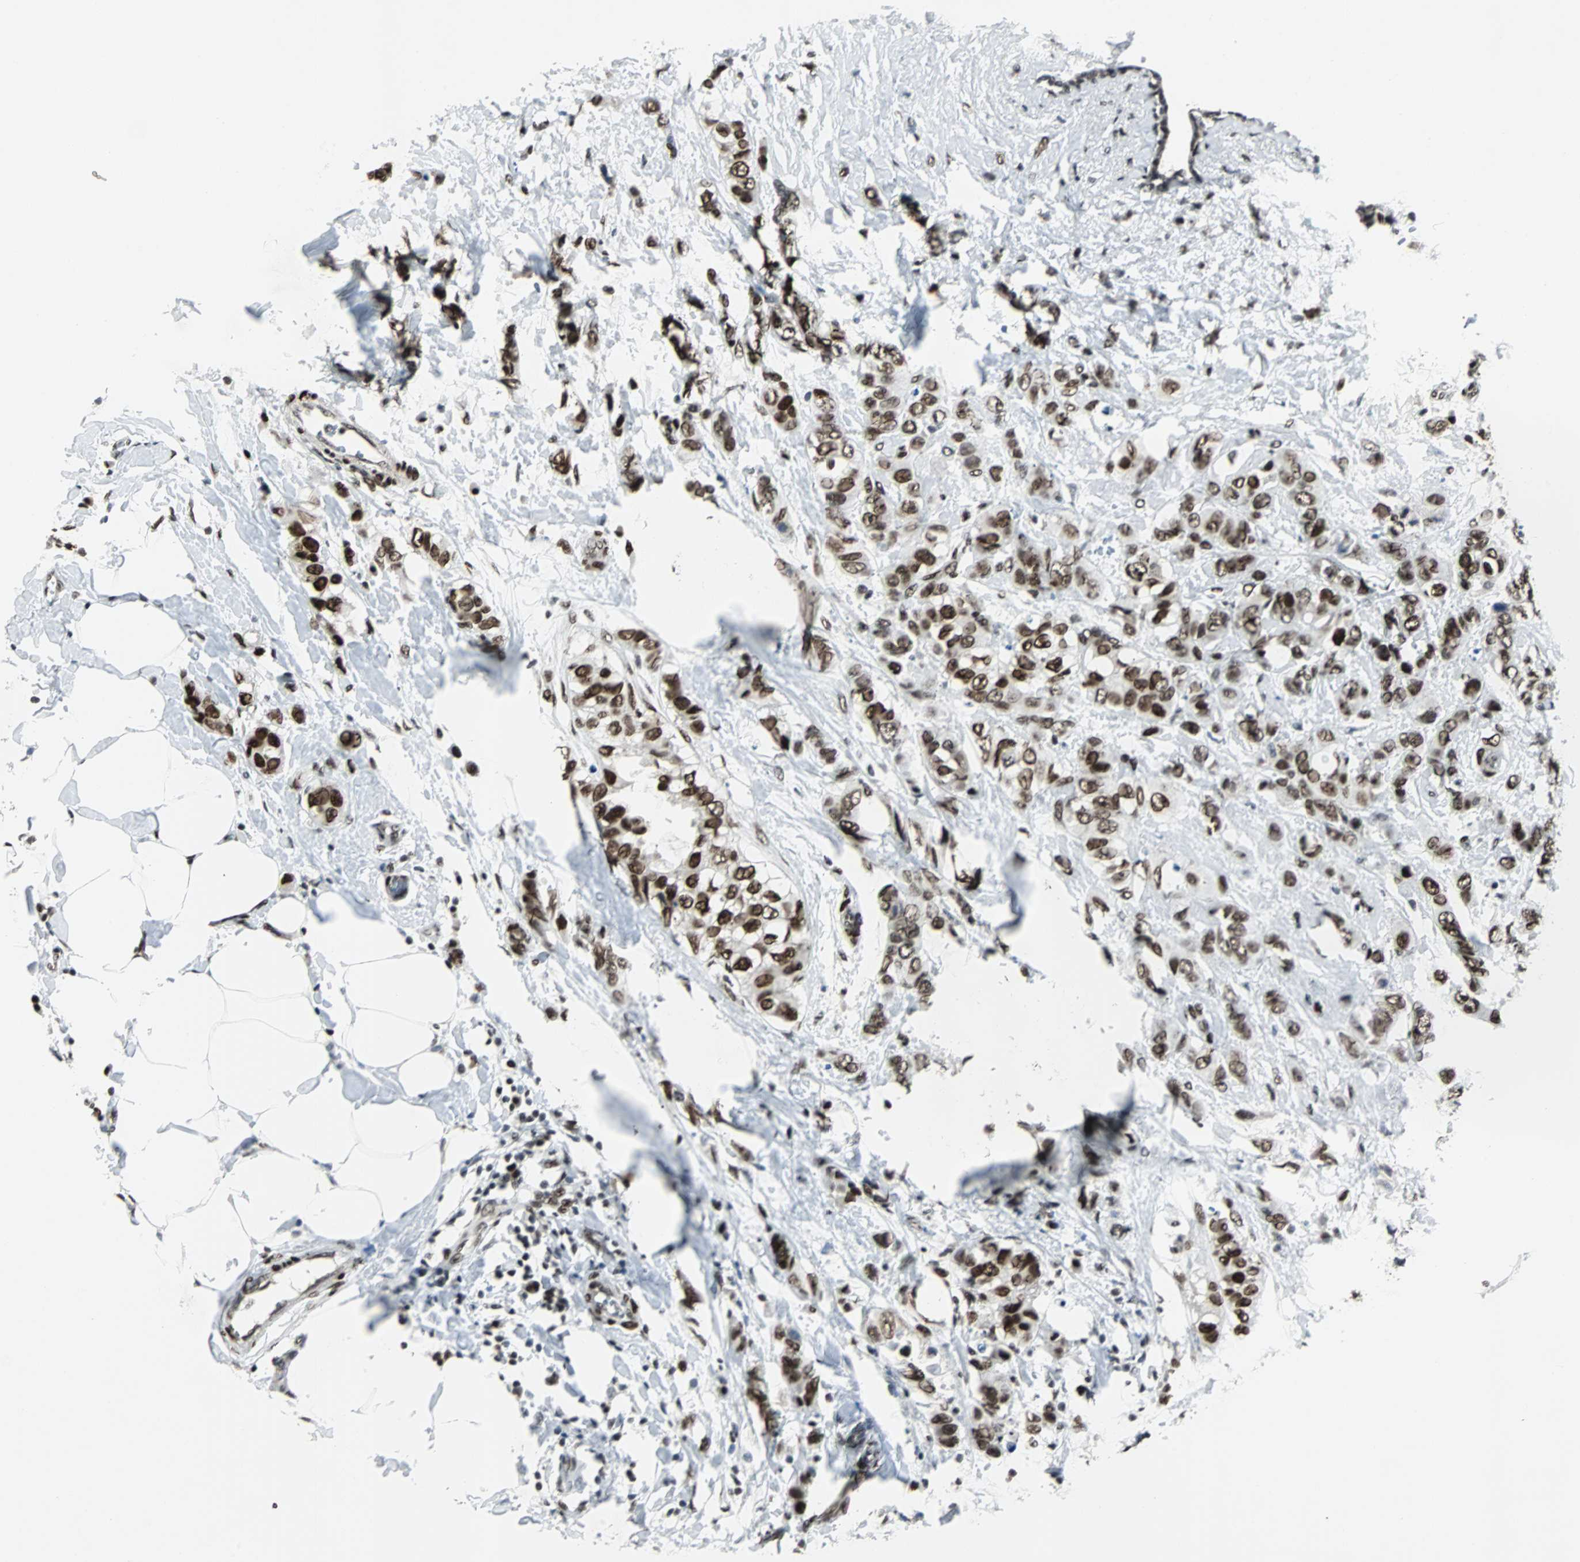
{"staining": {"intensity": "strong", "quantity": ">75%", "location": "nuclear"}, "tissue": "breast cancer", "cell_type": "Tumor cells", "image_type": "cancer", "snomed": [{"axis": "morphology", "description": "Normal tissue, NOS"}, {"axis": "morphology", "description": "Duct carcinoma"}, {"axis": "topography", "description": "Breast"}], "caption": "IHC photomicrograph of neoplastic tissue: breast cancer (intraductal carcinoma) stained using immunohistochemistry demonstrates high levels of strong protein expression localized specifically in the nuclear of tumor cells, appearing as a nuclear brown color.", "gene": "MEF2D", "patient": {"sex": "female", "age": 50}}